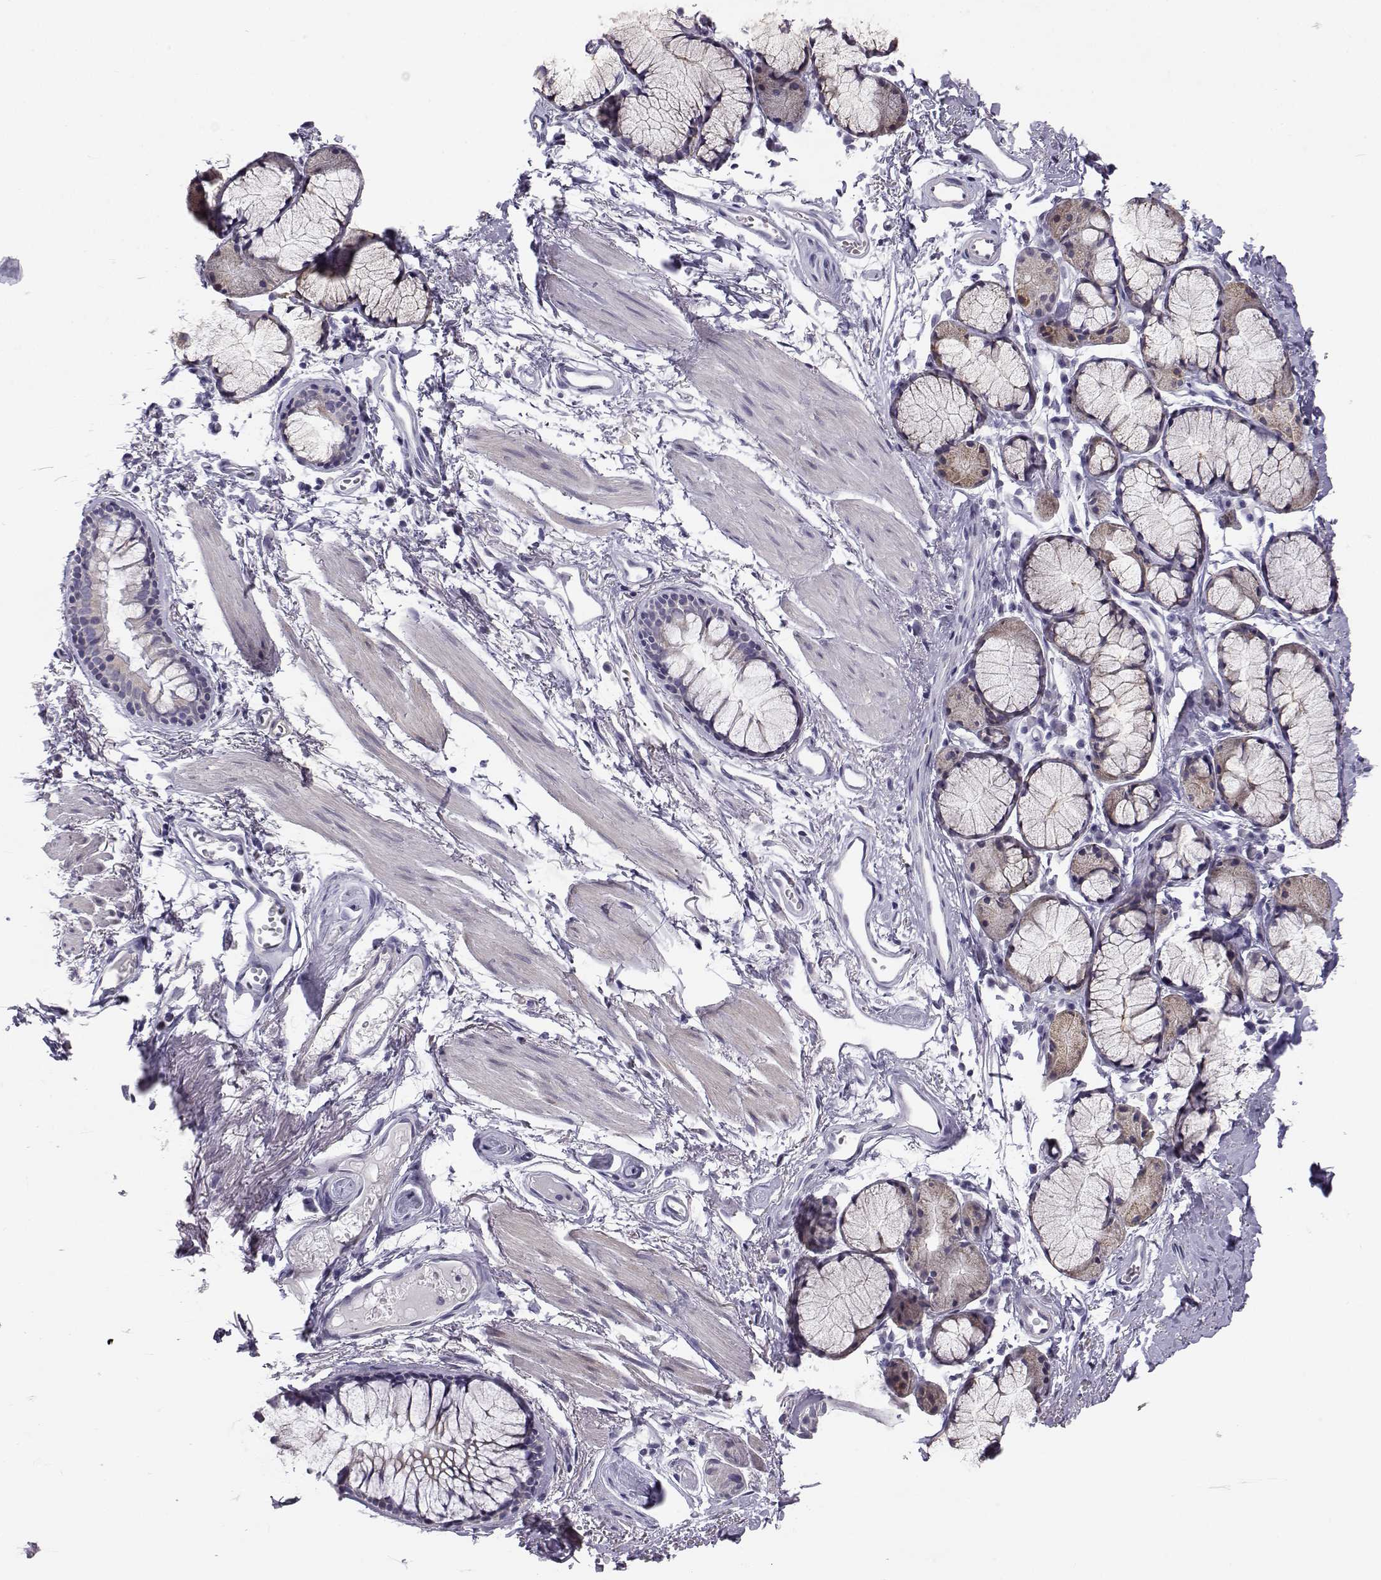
{"staining": {"intensity": "negative", "quantity": "none", "location": "none"}, "tissue": "soft tissue", "cell_type": "Chondrocytes", "image_type": "normal", "snomed": [{"axis": "morphology", "description": "Normal tissue, NOS"}, {"axis": "topography", "description": "Cartilage tissue"}, {"axis": "topography", "description": "Bronchus"}], "caption": "An IHC micrograph of normal soft tissue is shown. There is no staining in chondrocytes of soft tissue.", "gene": "KCNMB4", "patient": {"sex": "female", "age": 79}}